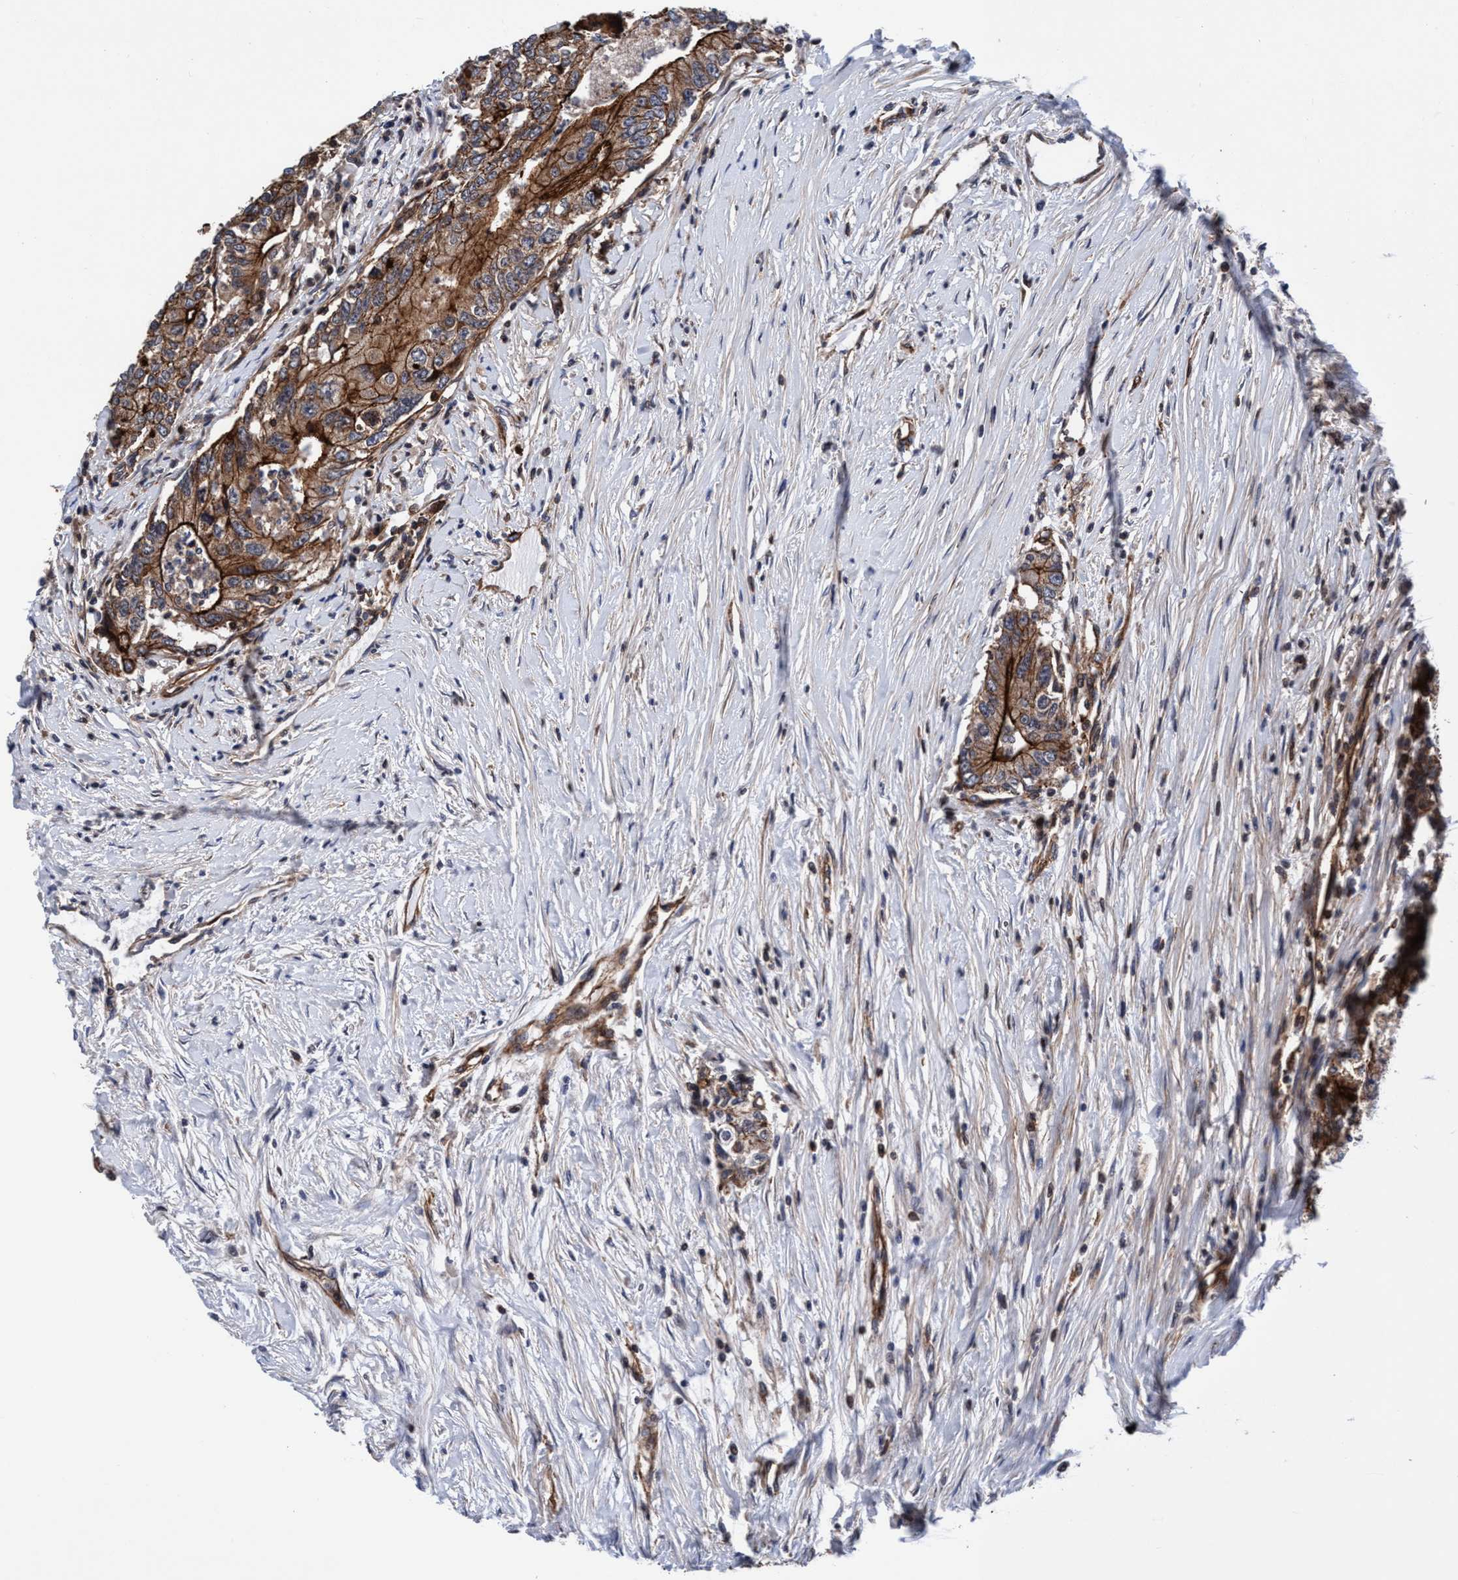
{"staining": {"intensity": "strong", "quantity": ">75%", "location": "cytoplasmic/membranous"}, "tissue": "colorectal cancer", "cell_type": "Tumor cells", "image_type": "cancer", "snomed": [{"axis": "morphology", "description": "Adenocarcinoma, NOS"}, {"axis": "topography", "description": "Colon"}], "caption": "Protein staining by IHC reveals strong cytoplasmic/membranous staining in about >75% of tumor cells in colorectal cancer. Using DAB (3,3'-diaminobenzidine) (brown) and hematoxylin (blue) stains, captured at high magnification using brightfield microscopy.", "gene": "MCM3AP", "patient": {"sex": "female", "age": 77}}